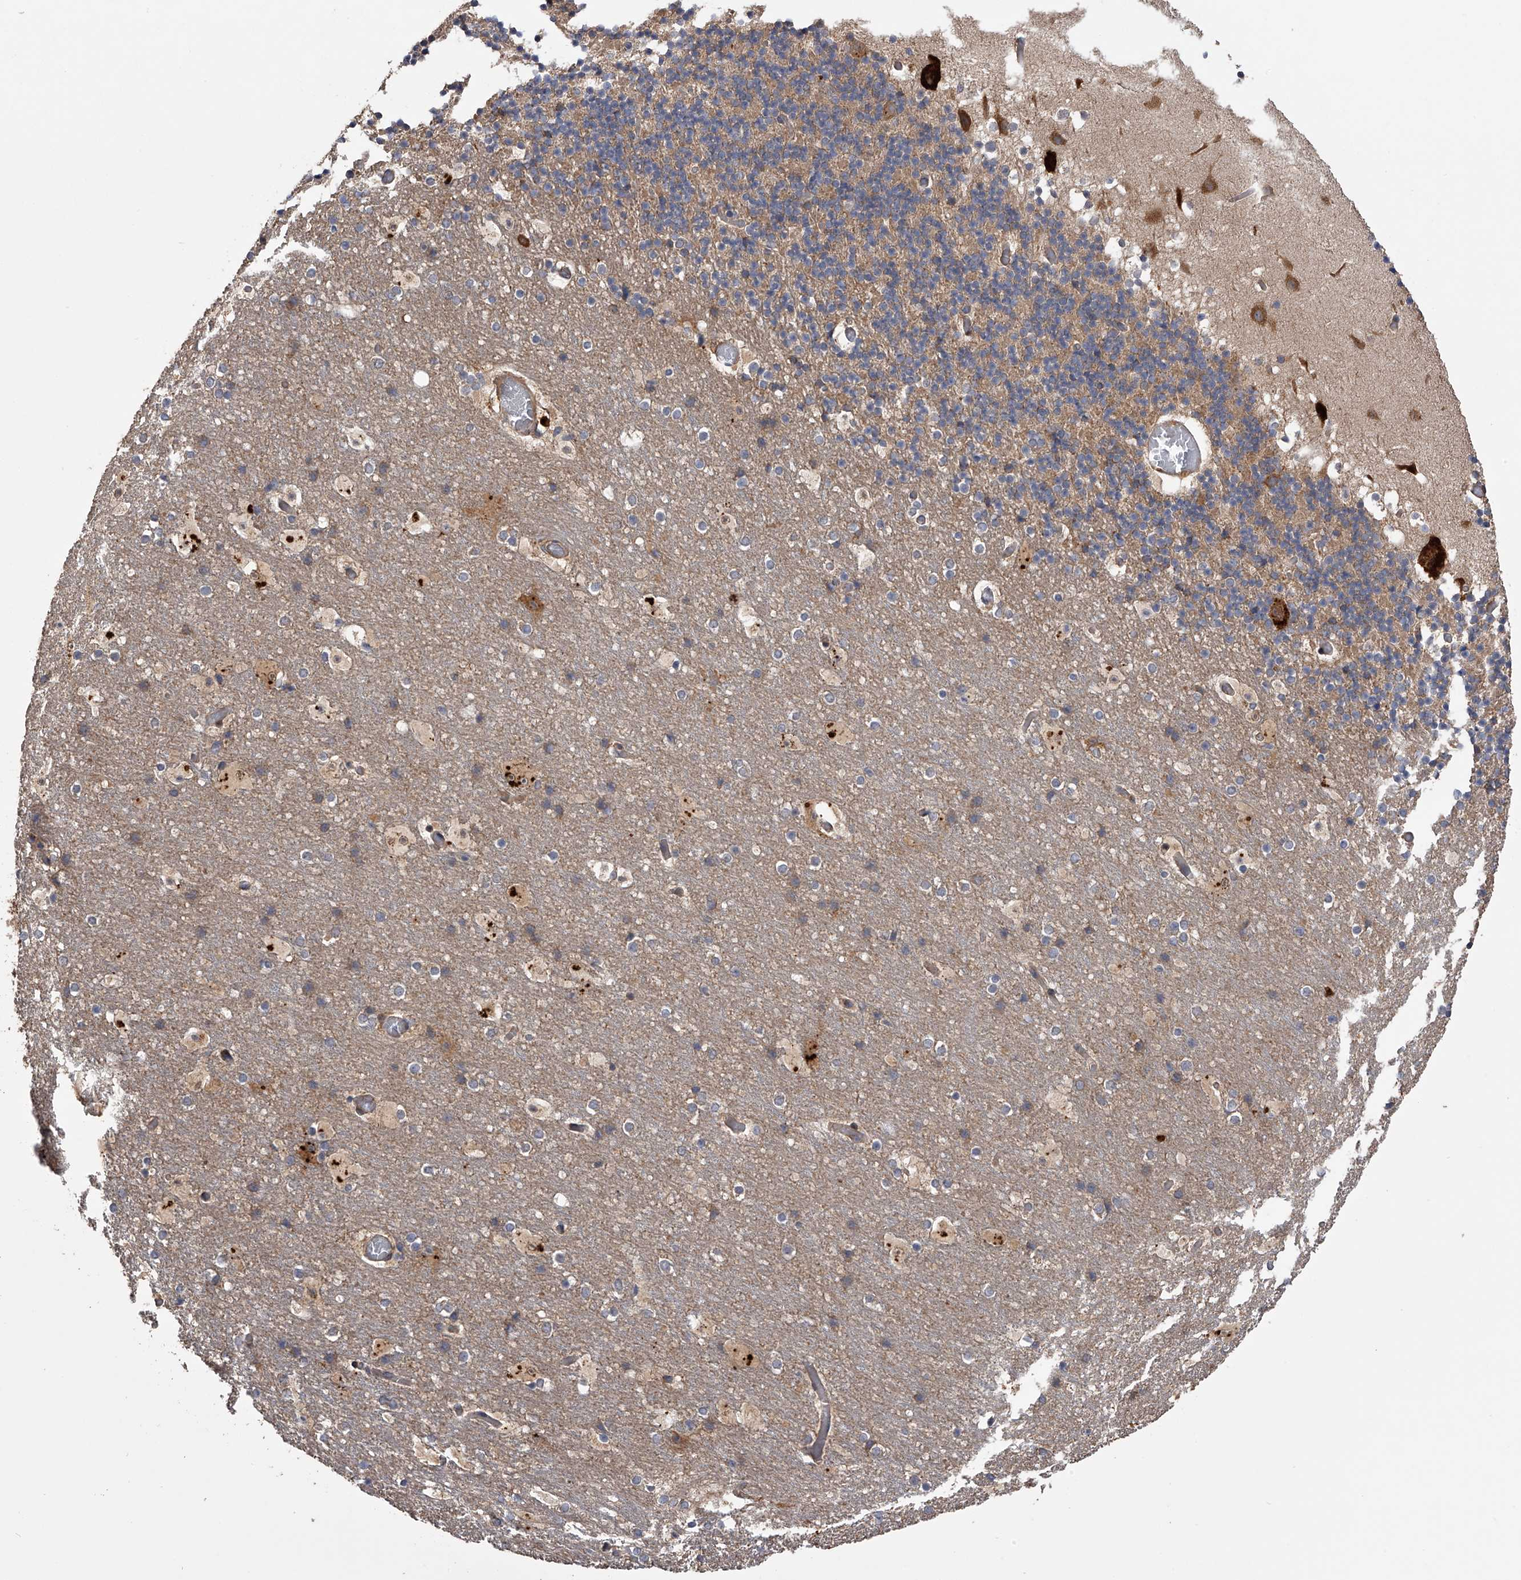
{"staining": {"intensity": "weak", "quantity": "25%-75%", "location": "cytoplasmic/membranous"}, "tissue": "cerebellum", "cell_type": "Cells in granular layer", "image_type": "normal", "snomed": [{"axis": "morphology", "description": "Normal tissue, NOS"}, {"axis": "topography", "description": "Cerebellum"}], "caption": "A low amount of weak cytoplasmic/membranous positivity is present in approximately 25%-75% of cells in granular layer in unremarkable cerebellum. (DAB (3,3'-diaminobenzidine) IHC, brown staining for protein, blue staining for nuclei).", "gene": "ZNF343", "patient": {"sex": "male", "age": 57}}